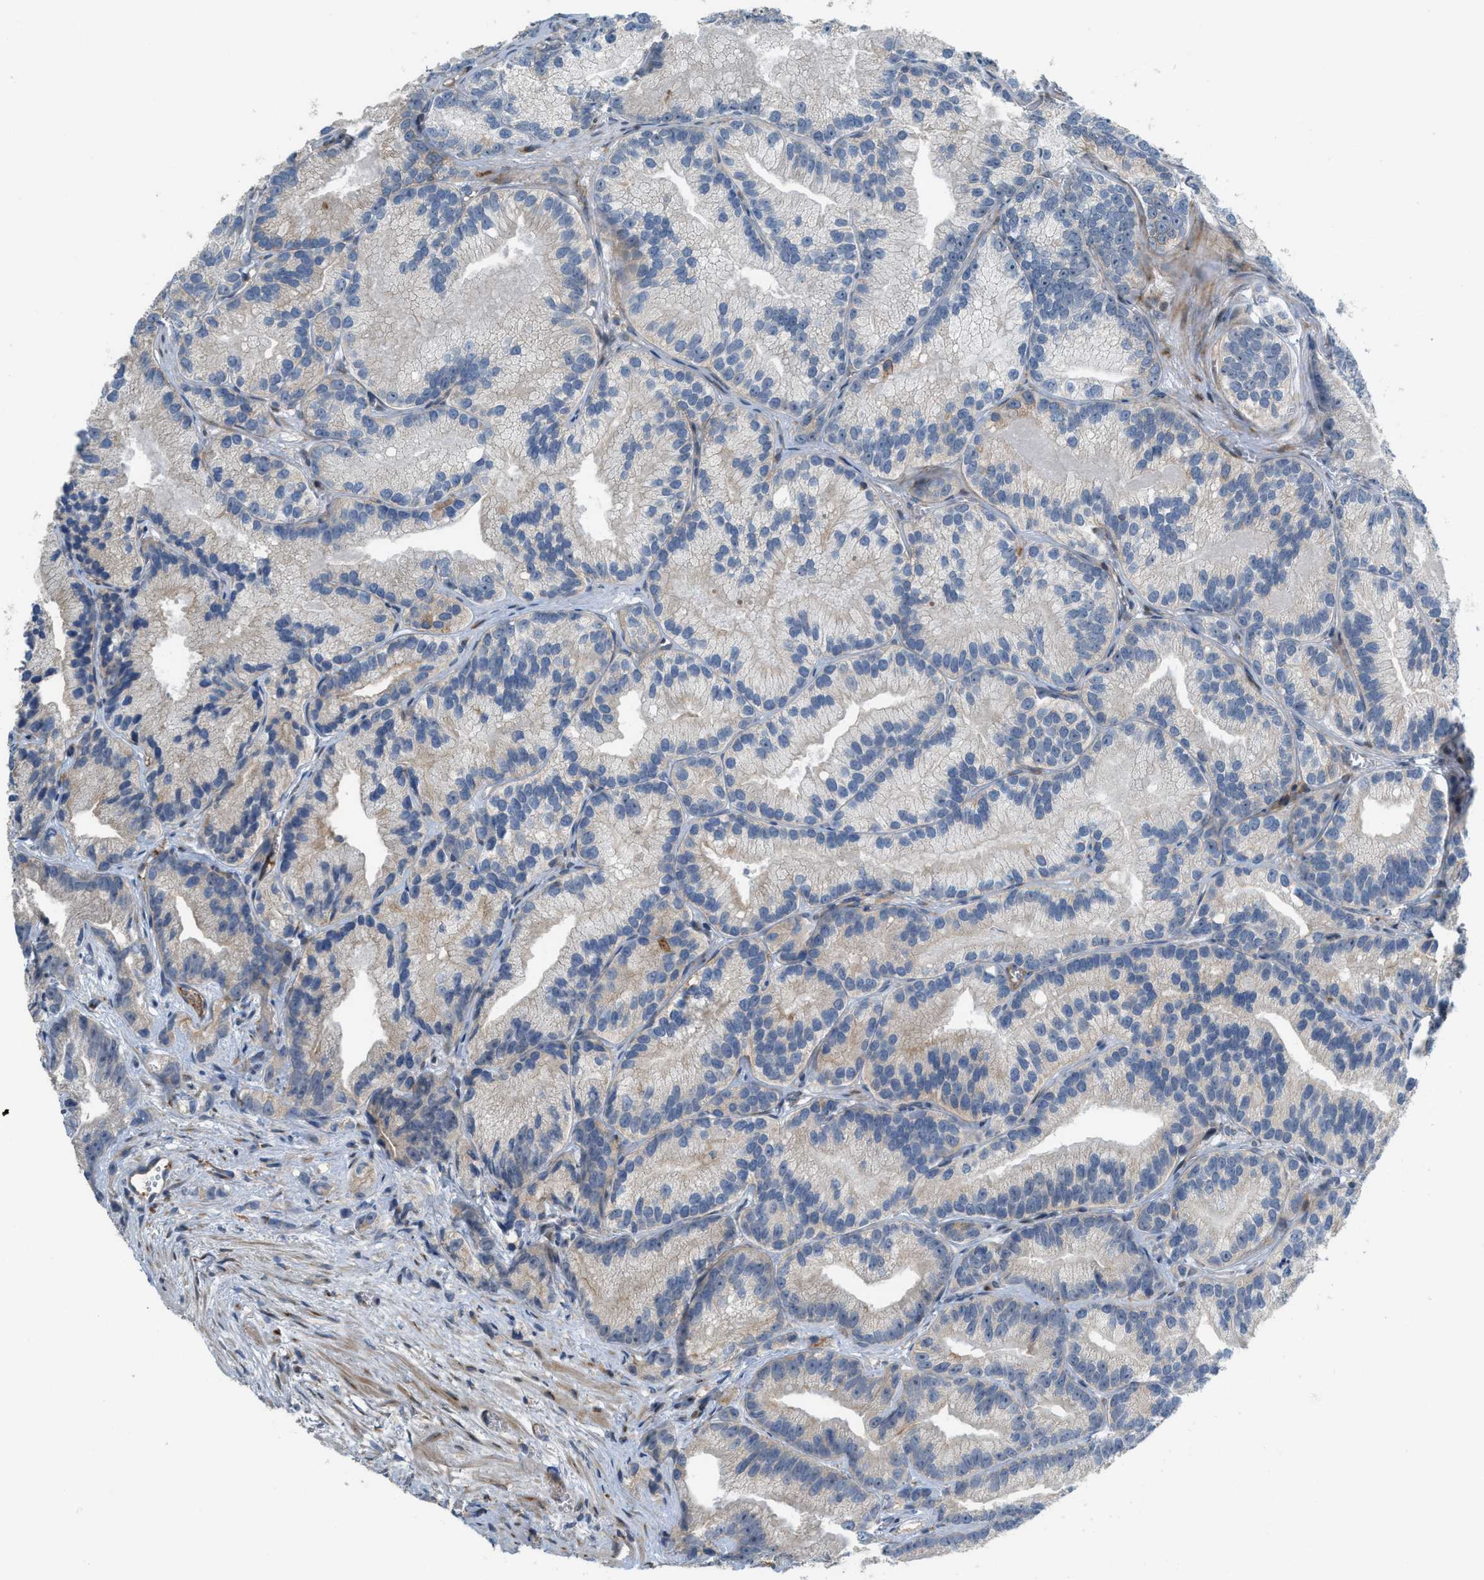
{"staining": {"intensity": "moderate", "quantity": "<25%", "location": "cytoplasmic/membranous"}, "tissue": "prostate cancer", "cell_type": "Tumor cells", "image_type": "cancer", "snomed": [{"axis": "morphology", "description": "Adenocarcinoma, Low grade"}, {"axis": "topography", "description": "Prostate"}], "caption": "Human prostate cancer stained with a protein marker exhibits moderate staining in tumor cells.", "gene": "DIPK1A", "patient": {"sex": "male", "age": 89}}